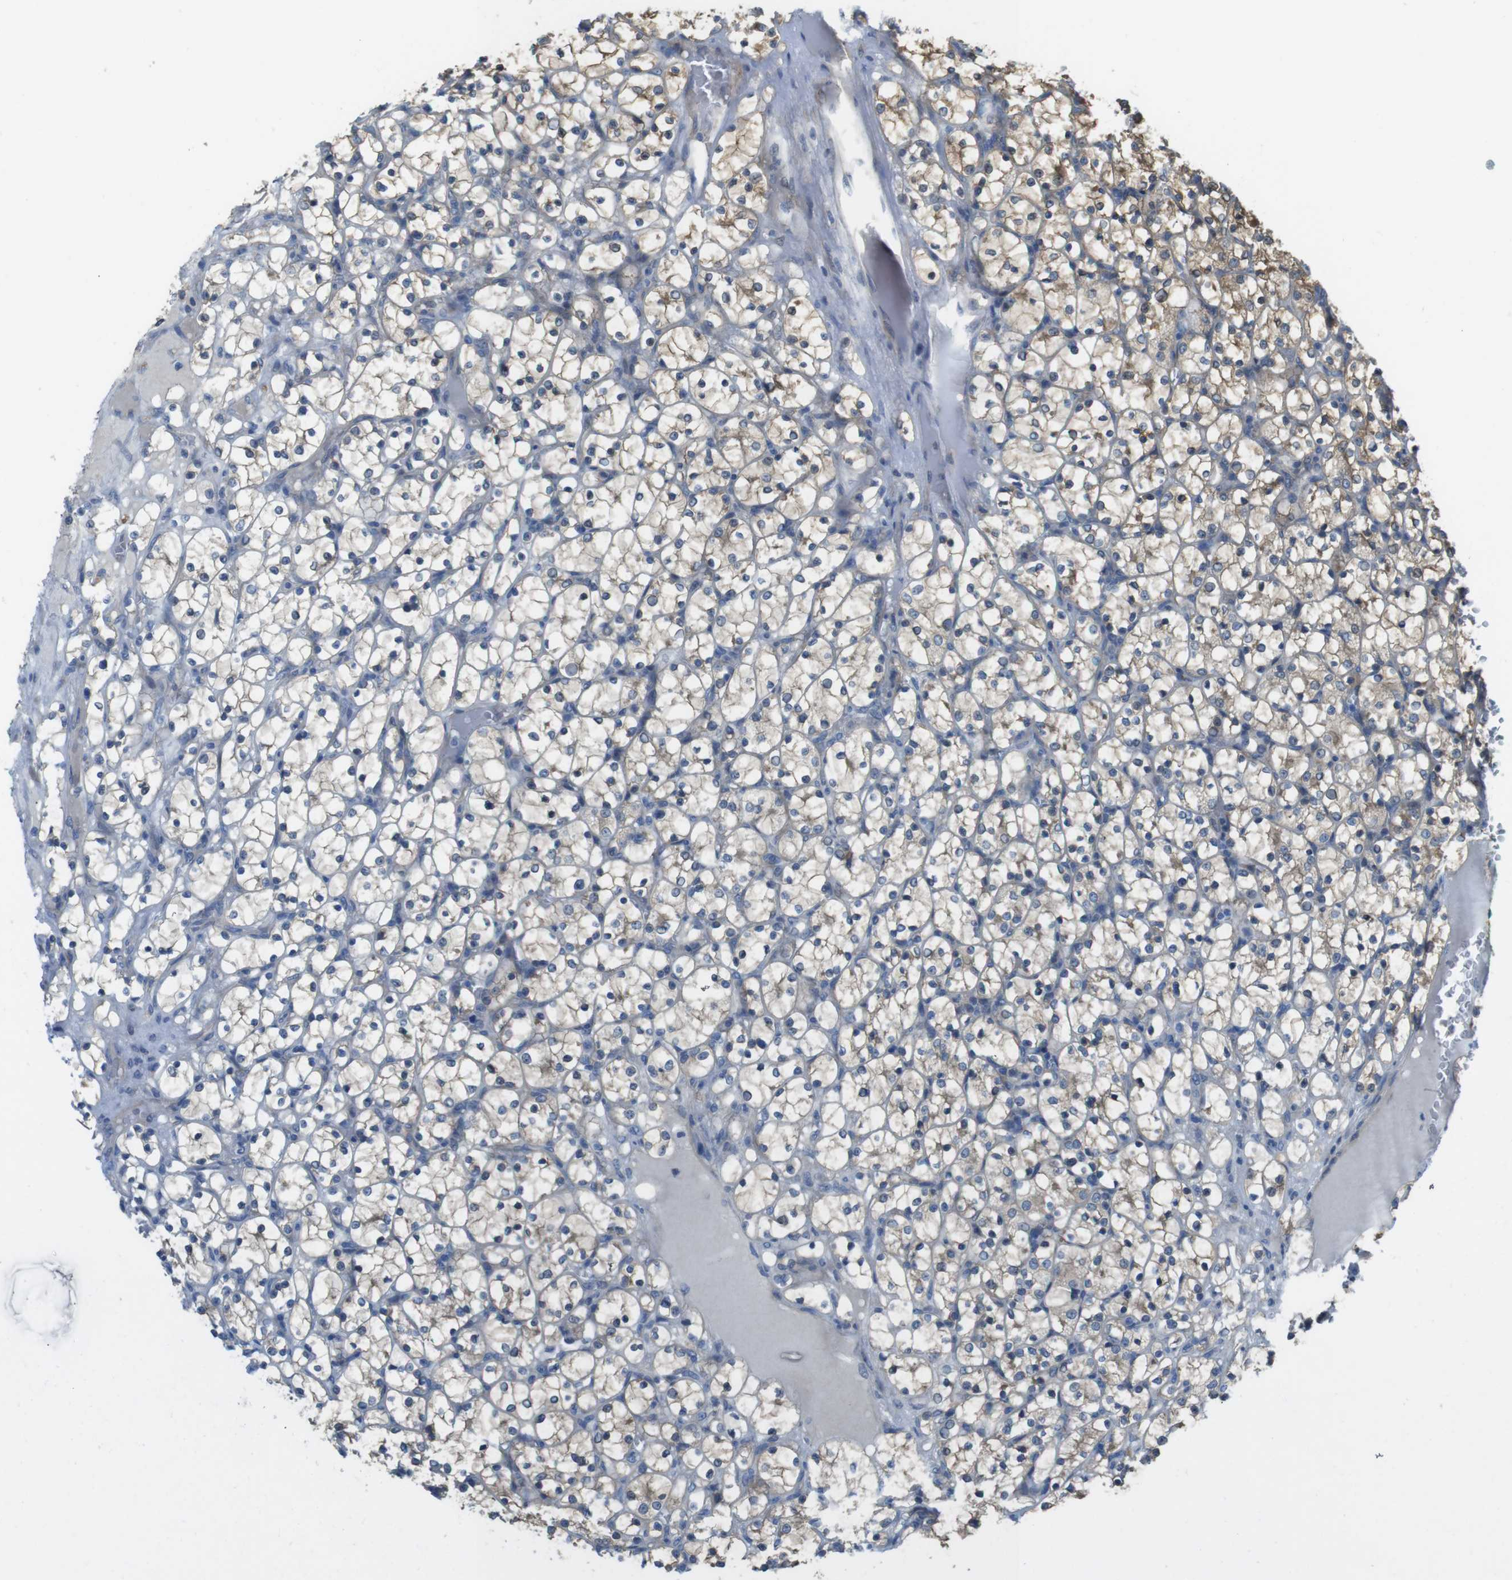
{"staining": {"intensity": "weak", "quantity": "25%-75%", "location": "cytoplasmic/membranous"}, "tissue": "renal cancer", "cell_type": "Tumor cells", "image_type": "cancer", "snomed": [{"axis": "morphology", "description": "Adenocarcinoma, NOS"}, {"axis": "topography", "description": "Kidney"}], "caption": "This image reveals IHC staining of renal cancer (adenocarcinoma), with low weak cytoplasmic/membranous staining in about 25%-75% of tumor cells.", "gene": "ABHD15", "patient": {"sex": "female", "age": 69}}